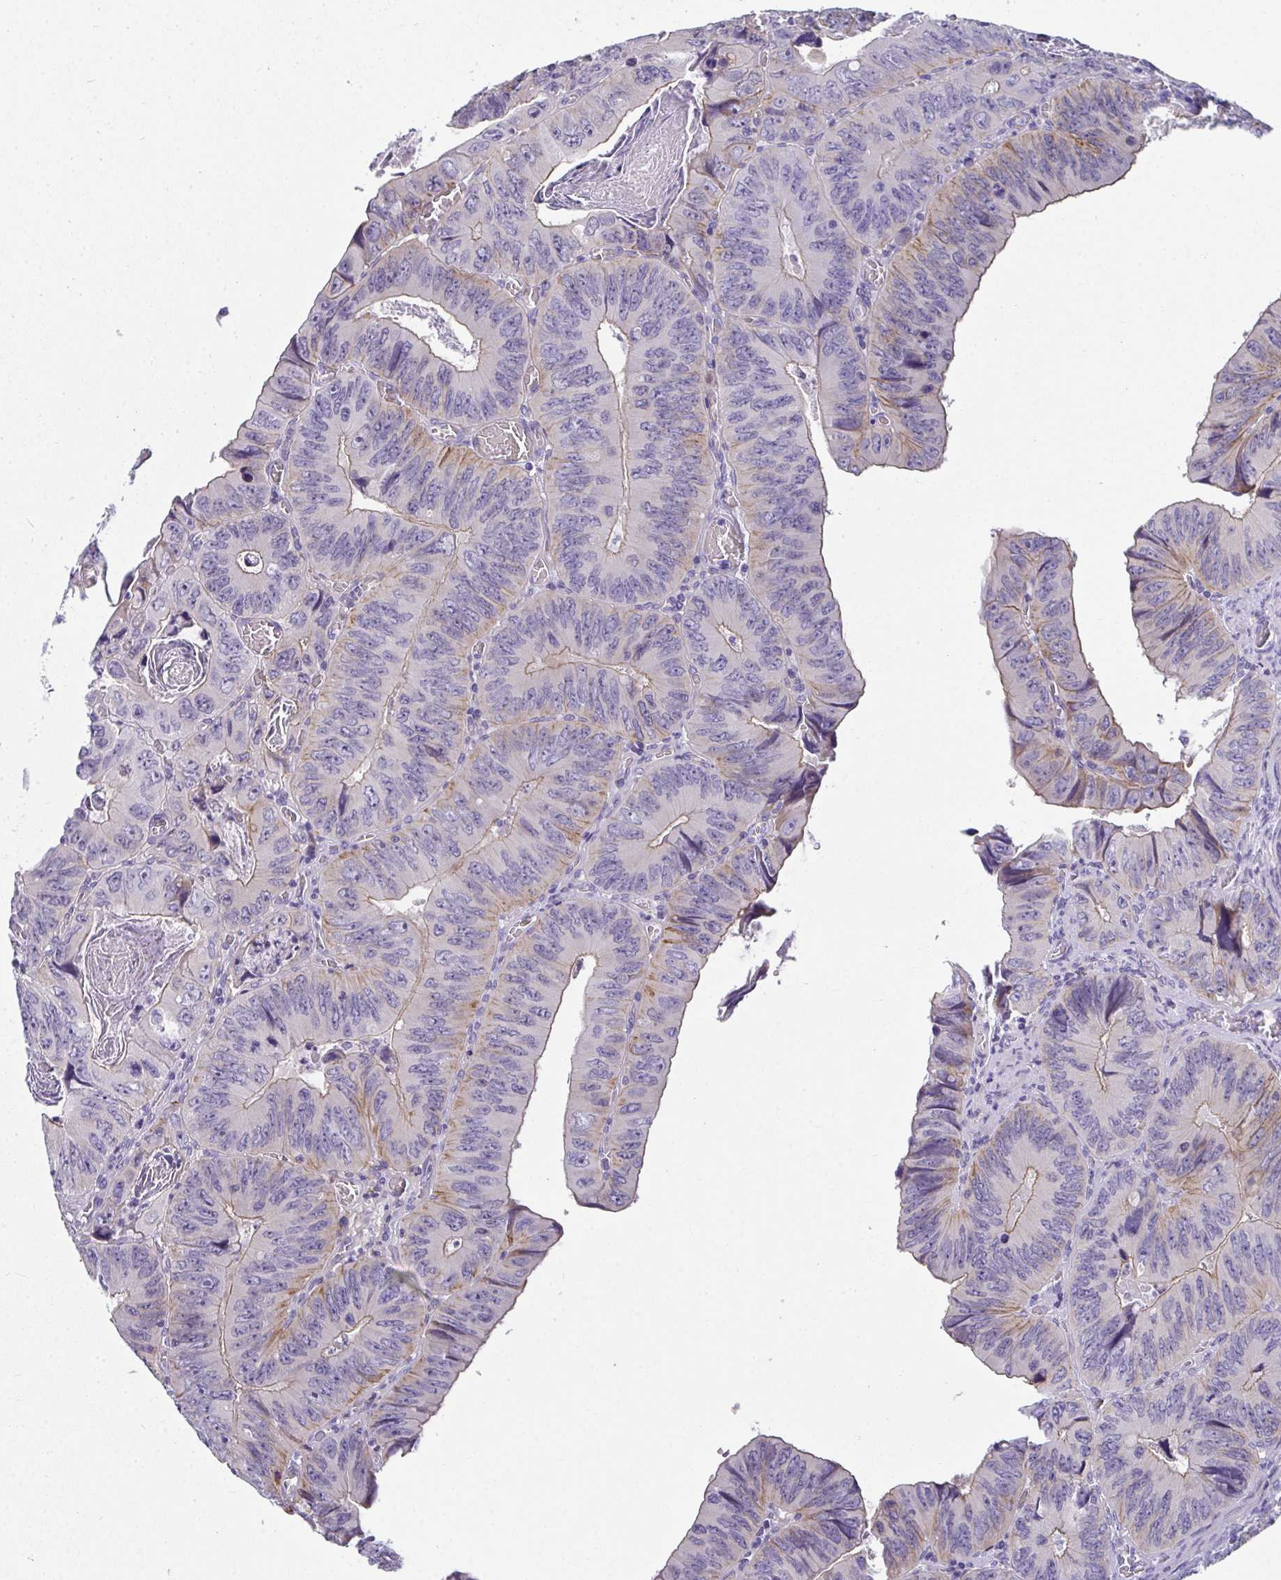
{"staining": {"intensity": "moderate", "quantity": "<25%", "location": "cytoplasmic/membranous"}, "tissue": "colorectal cancer", "cell_type": "Tumor cells", "image_type": "cancer", "snomed": [{"axis": "morphology", "description": "Adenocarcinoma, NOS"}, {"axis": "topography", "description": "Colon"}], "caption": "Colorectal cancer (adenocarcinoma) stained with DAB (3,3'-diaminobenzidine) immunohistochemistry demonstrates low levels of moderate cytoplasmic/membranous expression in approximately <25% of tumor cells.", "gene": "AK5", "patient": {"sex": "female", "age": 84}}